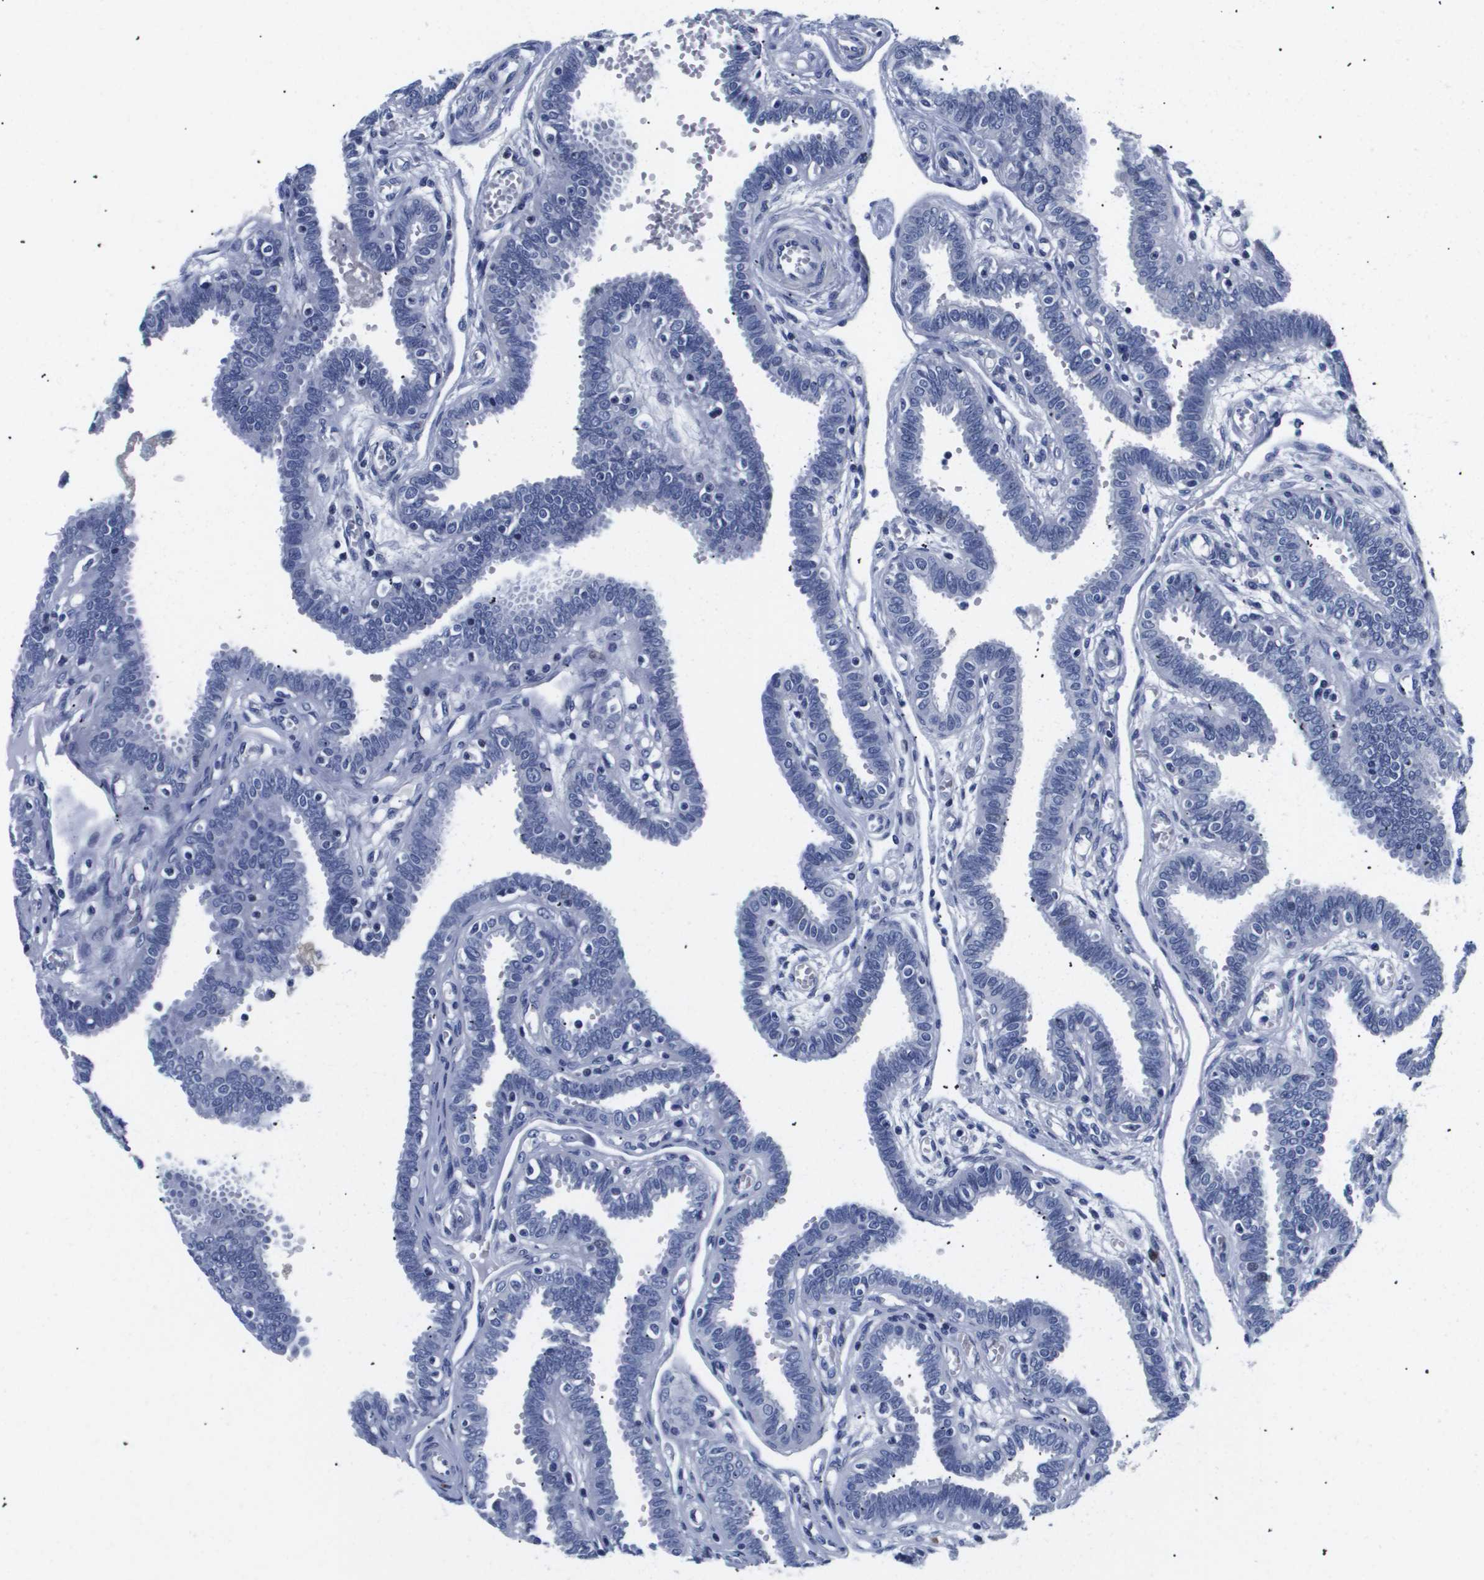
{"staining": {"intensity": "negative", "quantity": "none", "location": "none"}, "tissue": "fallopian tube", "cell_type": "Glandular cells", "image_type": "normal", "snomed": [{"axis": "morphology", "description": "Normal tissue, NOS"}, {"axis": "topography", "description": "Fallopian tube"}], "caption": "Micrograph shows no protein expression in glandular cells of benign fallopian tube.", "gene": "ATP6V0A4", "patient": {"sex": "female", "age": 32}}